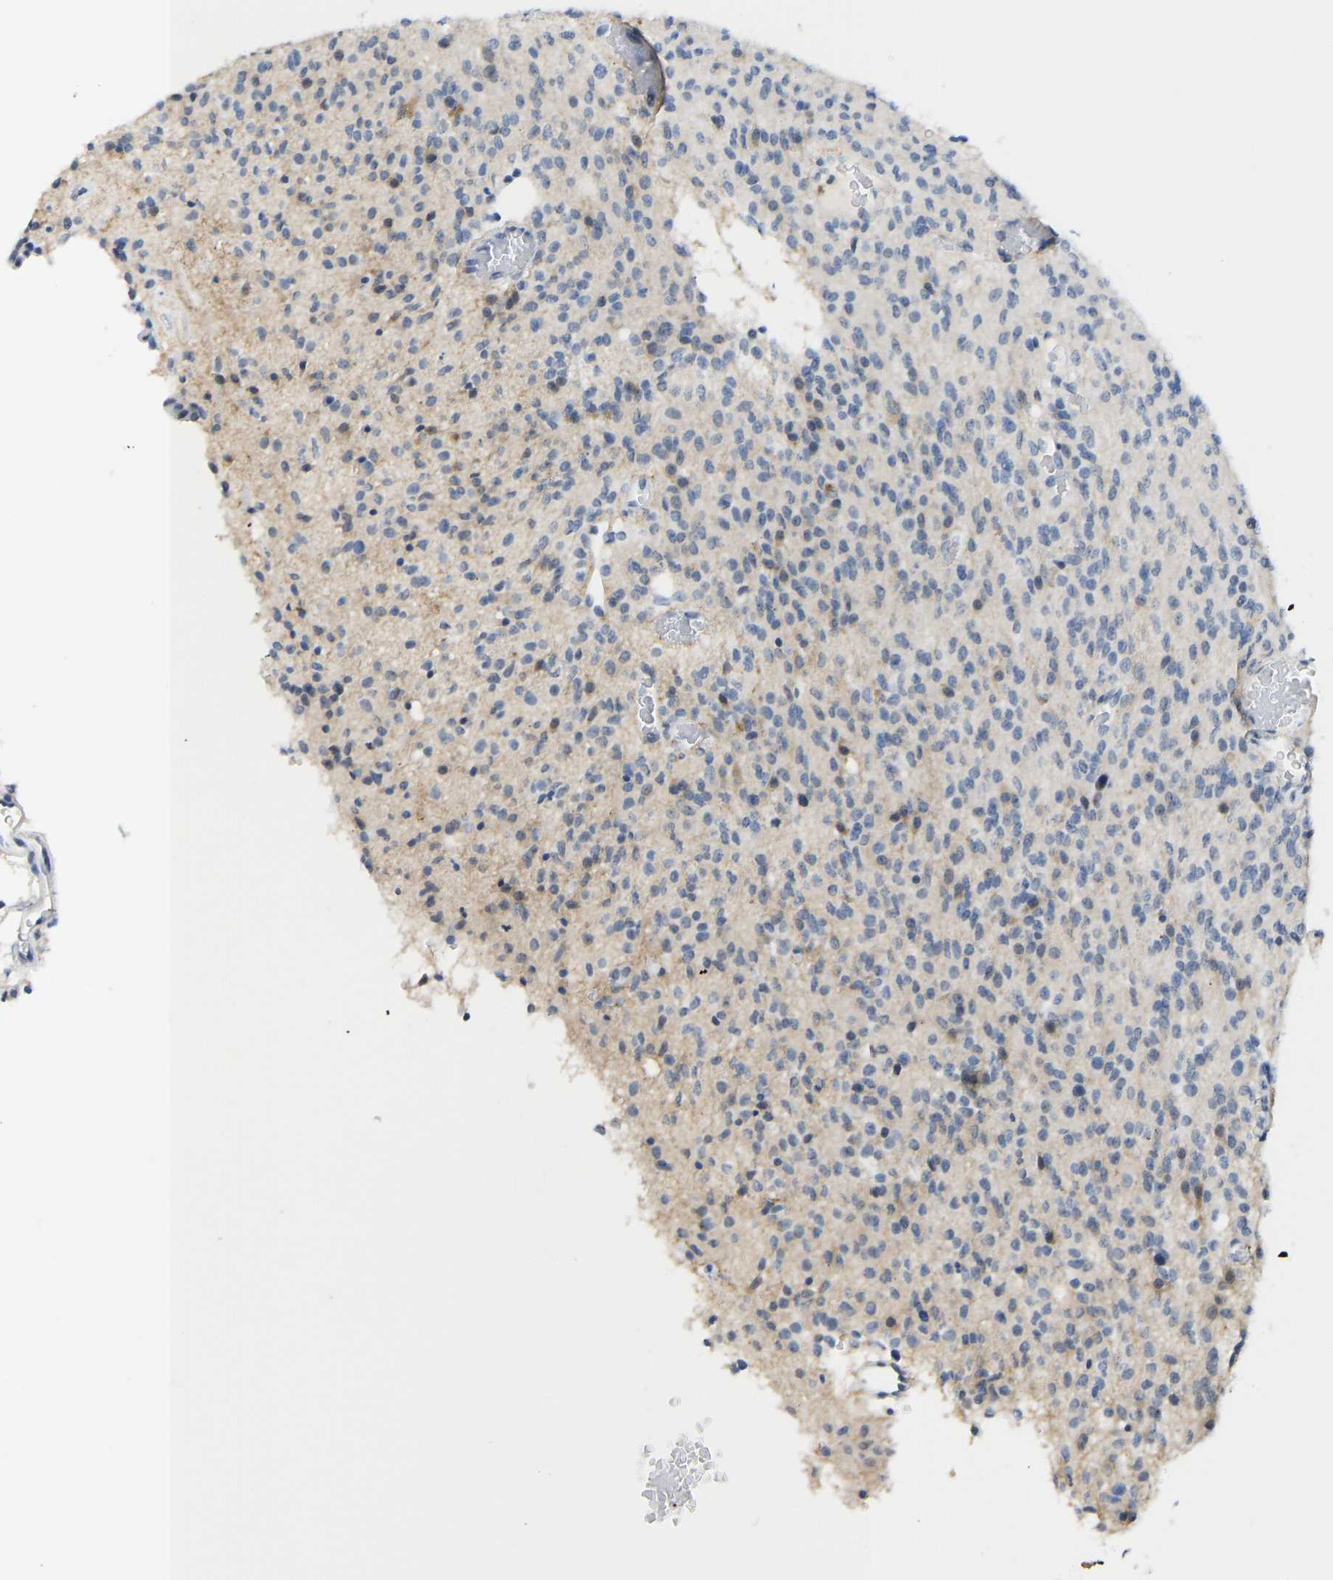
{"staining": {"intensity": "negative", "quantity": "none", "location": "none"}, "tissue": "glioma", "cell_type": "Tumor cells", "image_type": "cancer", "snomed": [{"axis": "morphology", "description": "Glioma, malignant, High grade"}, {"axis": "topography", "description": "Brain"}], "caption": "This photomicrograph is of glioma stained with immunohistochemistry (IHC) to label a protein in brown with the nuclei are counter-stained blue. There is no expression in tumor cells. (Stains: DAB immunohistochemistry (IHC) with hematoxylin counter stain, Microscopy: brightfield microscopy at high magnification).", "gene": "TXNDC2", "patient": {"sex": "male", "age": 34}}